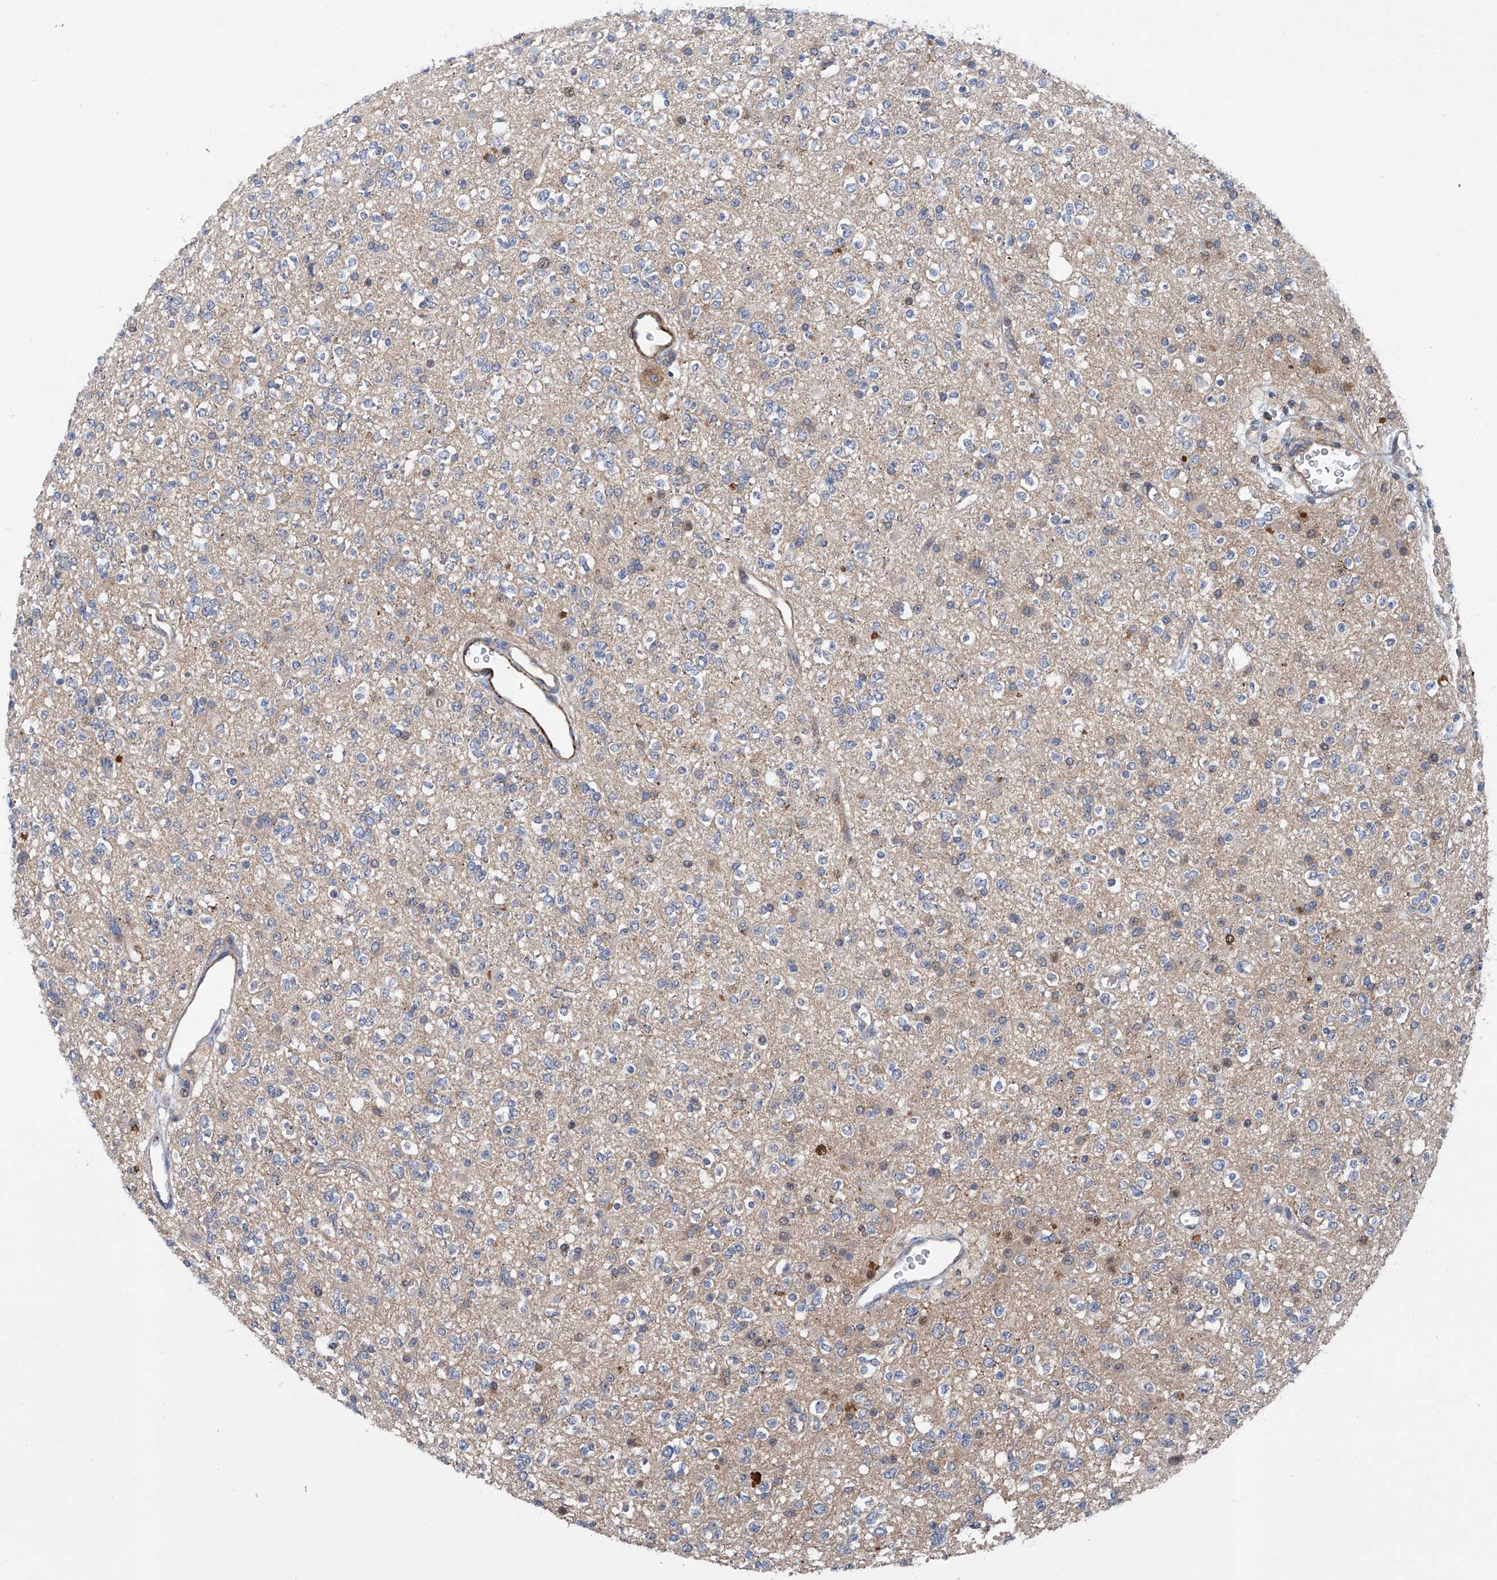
{"staining": {"intensity": "negative", "quantity": "none", "location": "none"}, "tissue": "glioma", "cell_type": "Tumor cells", "image_type": "cancer", "snomed": [{"axis": "morphology", "description": "Glioma, malignant, High grade"}, {"axis": "topography", "description": "Brain"}], "caption": "IHC image of human malignant high-grade glioma stained for a protein (brown), which reveals no expression in tumor cells.", "gene": "NT5C3A", "patient": {"sex": "male", "age": 34}}